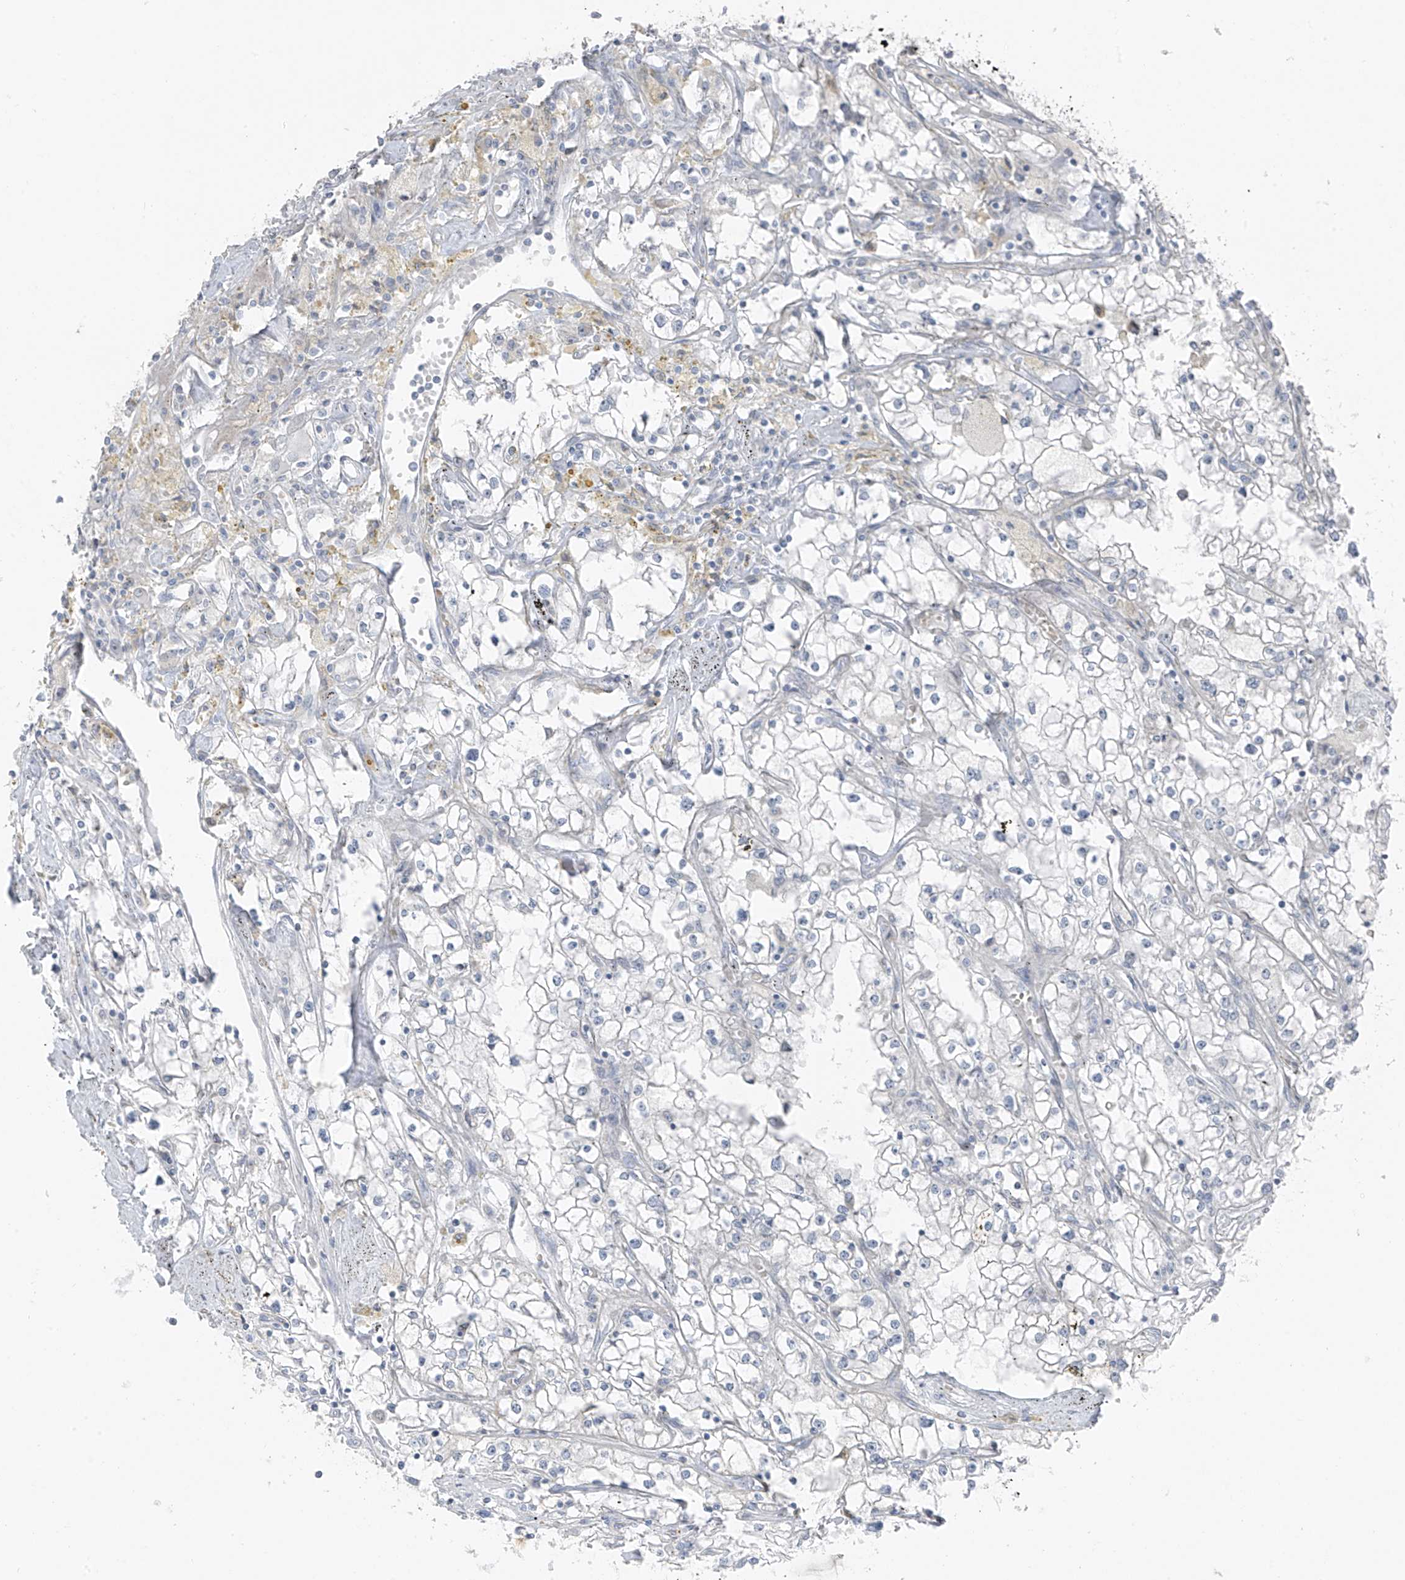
{"staining": {"intensity": "negative", "quantity": "none", "location": "none"}, "tissue": "renal cancer", "cell_type": "Tumor cells", "image_type": "cancer", "snomed": [{"axis": "morphology", "description": "Adenocarcinoma, NOS"}, {"axis": "topography", "description": "Kidney"}], "caption": "This photomicrograph is of renal cancer stained with IHC to label a protein in brown with the nuclei are counter-stained blue. There is no positivity in tumor cells.", "gene": "PRDM6", "patient": {"sex": "male", "age": 56}}